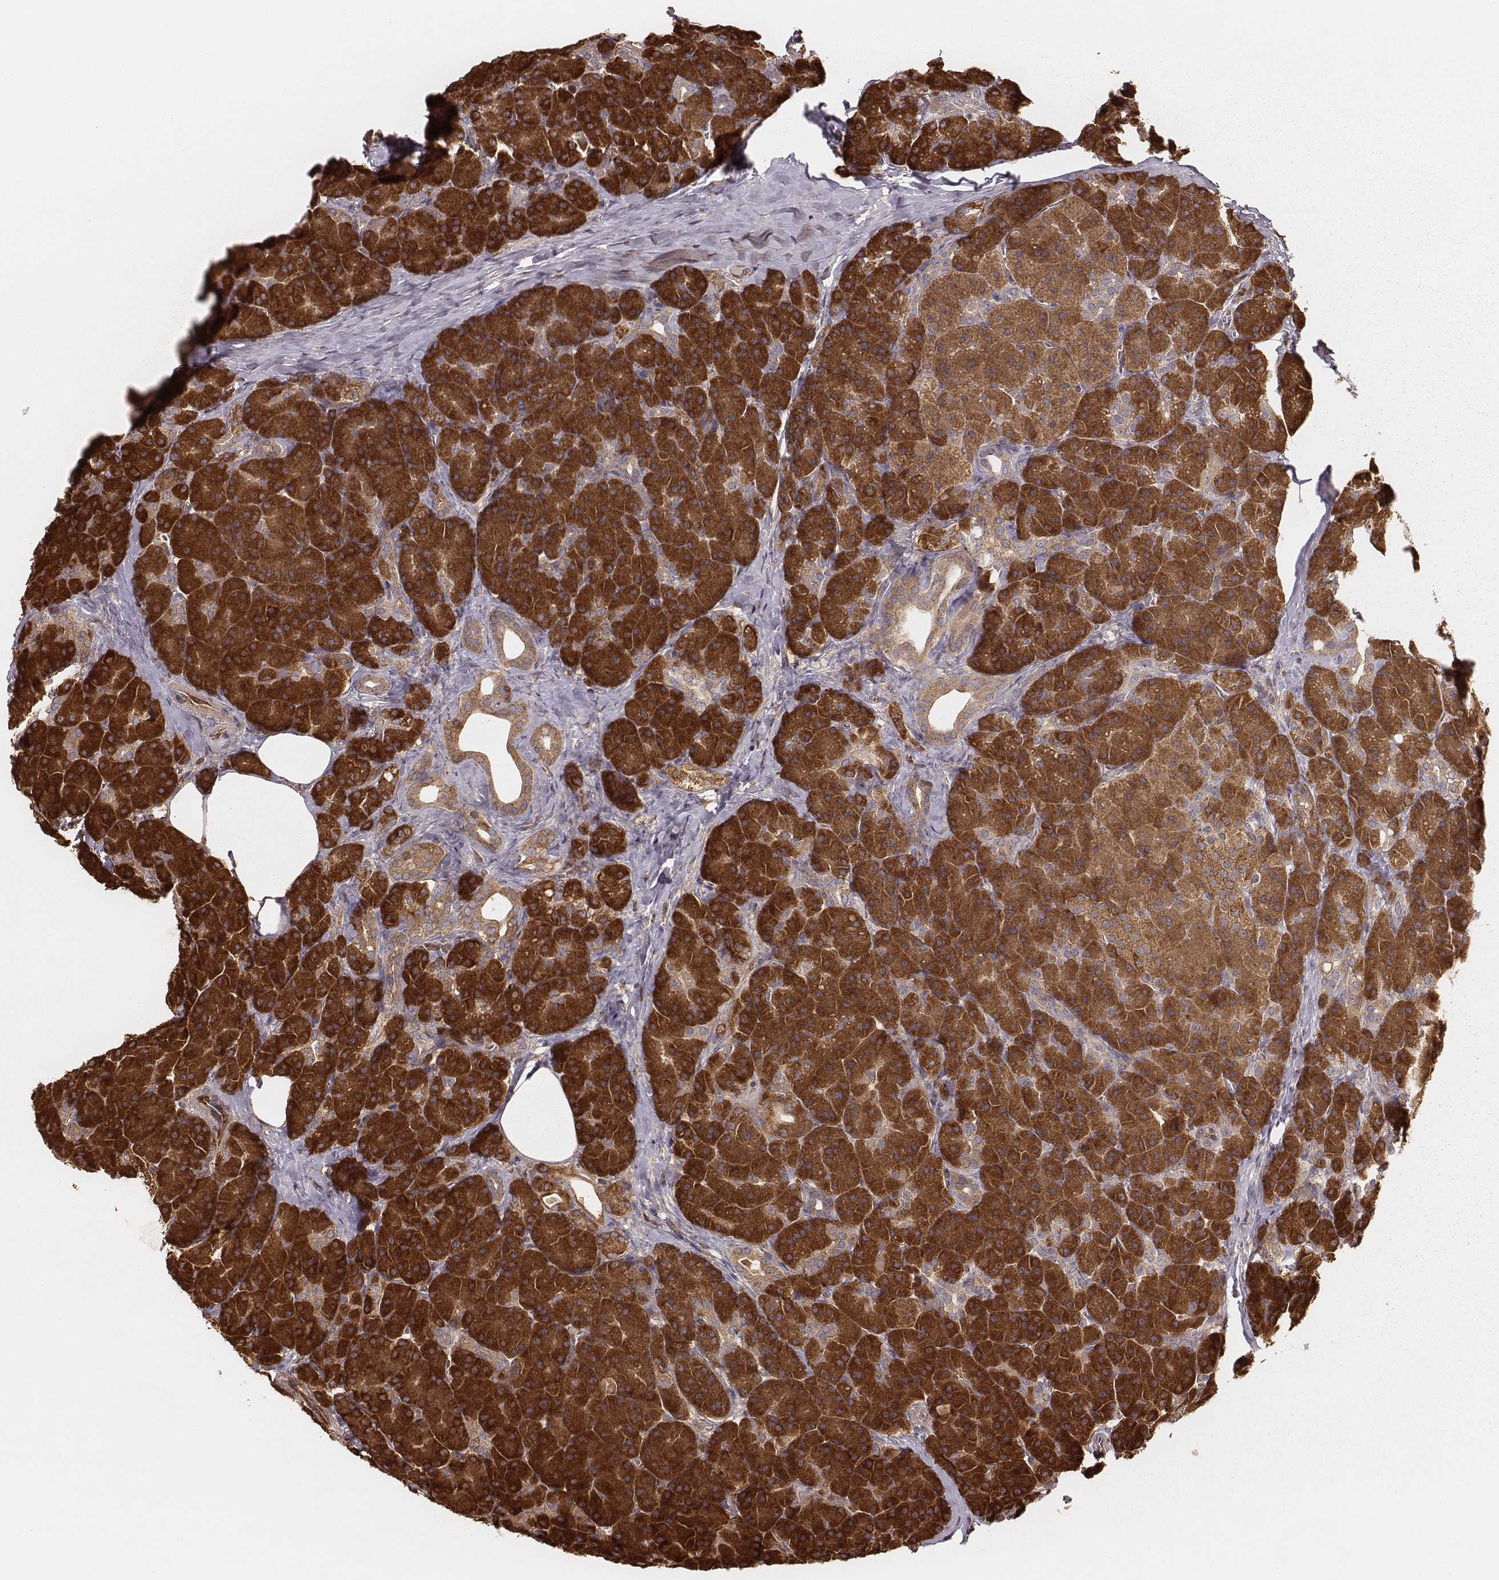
{"staining": {"intensity": "strong", "quantity": ">75%", "location": "cytoplasmic/membranous"}, "tissue": "pancreas", "cell_type": "Exocrine glandular cells", "image_type": "normal", "snomed": [{"axis": "morphology", "description": "Normal tissue, NOS"}, {"axis": "topography", "description": "Pancreas"}], "caption": "A brown stain shows strong cytoplasmic/membranous staining of a protein in exocrine glandular cells of unremarkable pancreas. The staining was performed using DAB, with brown indicating positive protein expression. Nuclei are stained blue with hematoxylin.", "gene": "CARS1", "patient": {"sex": "male", "age": 57}}